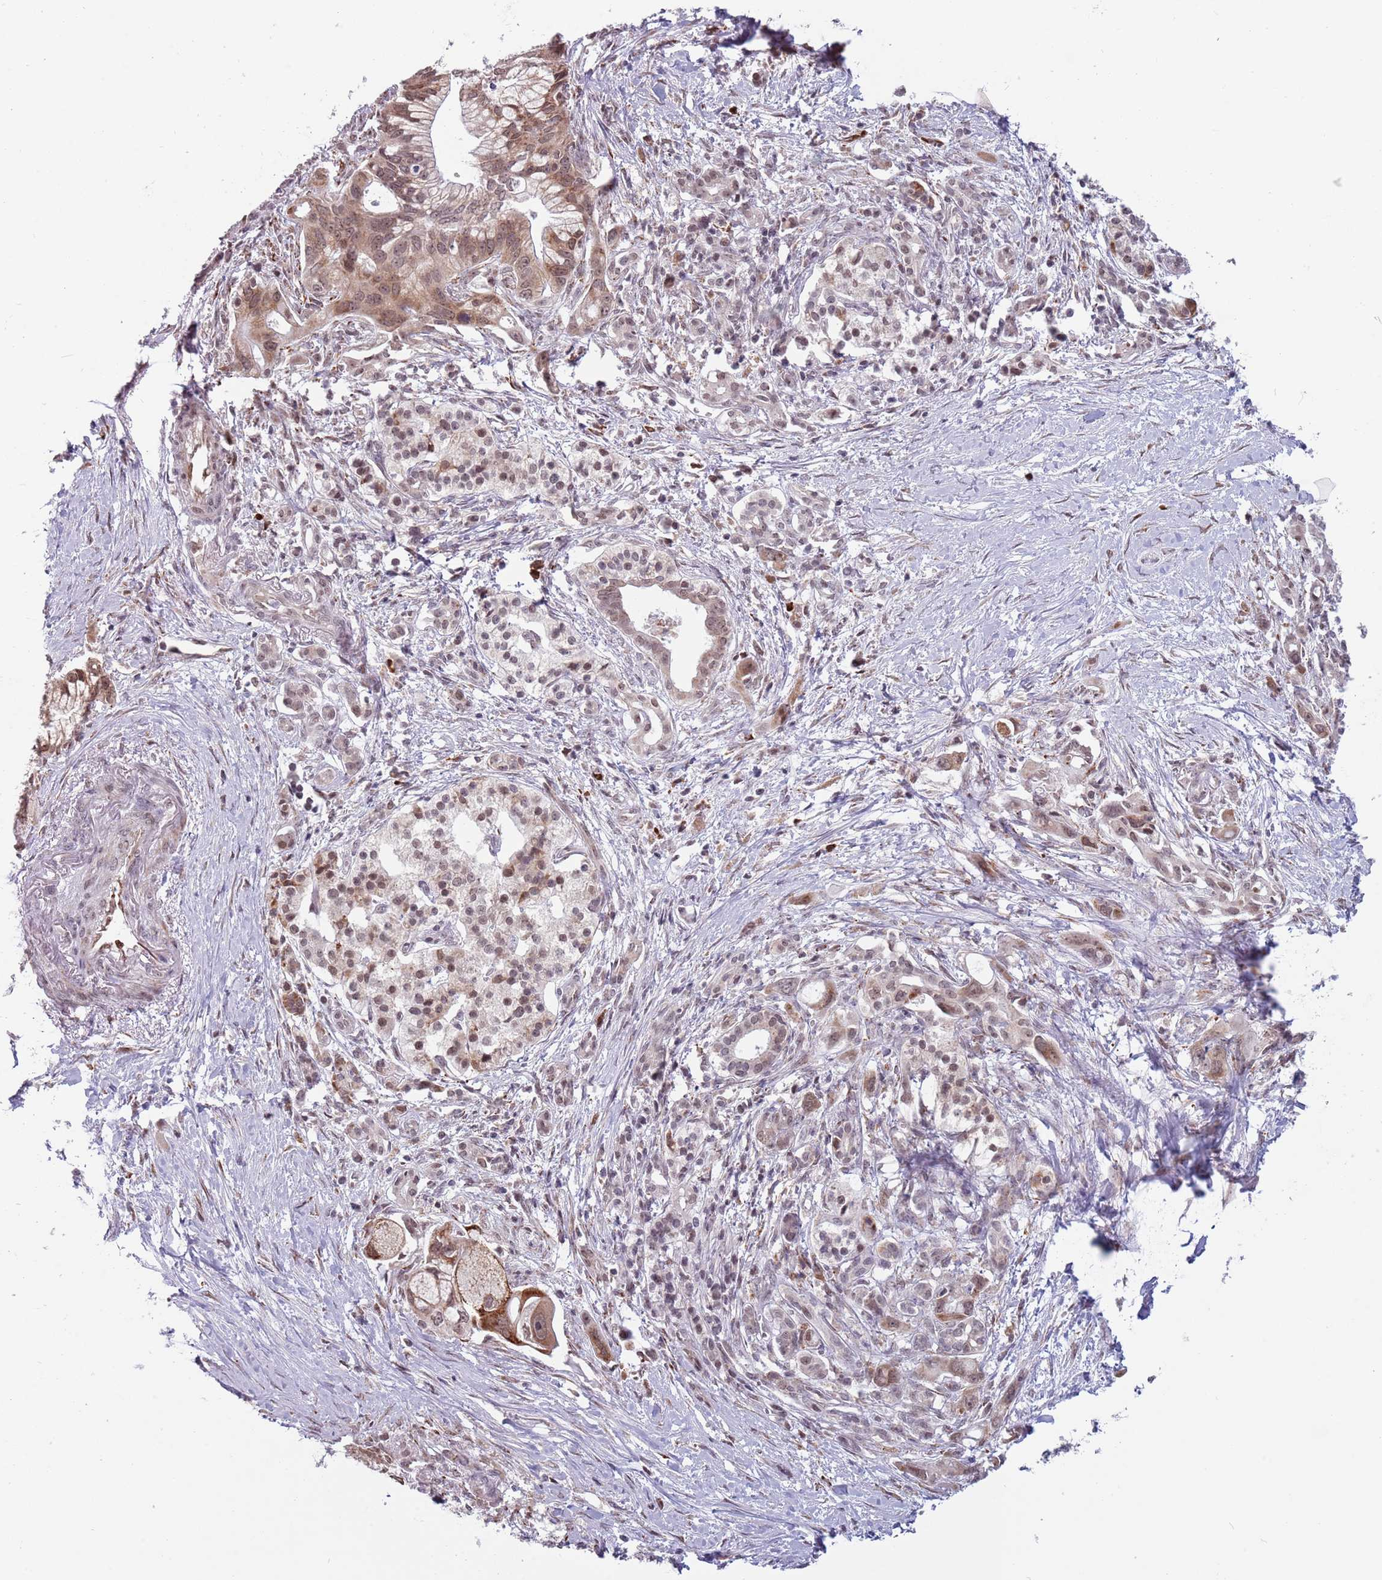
{"staining": {"intensity": "moderate", "quantity": ">75%", "location": "cytoplasmic/membranous,nuclear"}, "tissue": "pancreatic cancer", "cell_type": "Tumor cells", "image_type": "cancer", "snomed": [{"axis": "morphology", "description": "Adenocarcinoma, NOS"}, {"axis": "topography", "description": "Pancreas"}], "caption": "Pancreatic adenocarcinoma was stained to show a protein in brown. There is medium levels of moderate cytoplasmic/membranous and nuclear expression in about >75% of tumor cells.", "gene": "BARD1", "patient": {"sex": "male", "age": 68}}